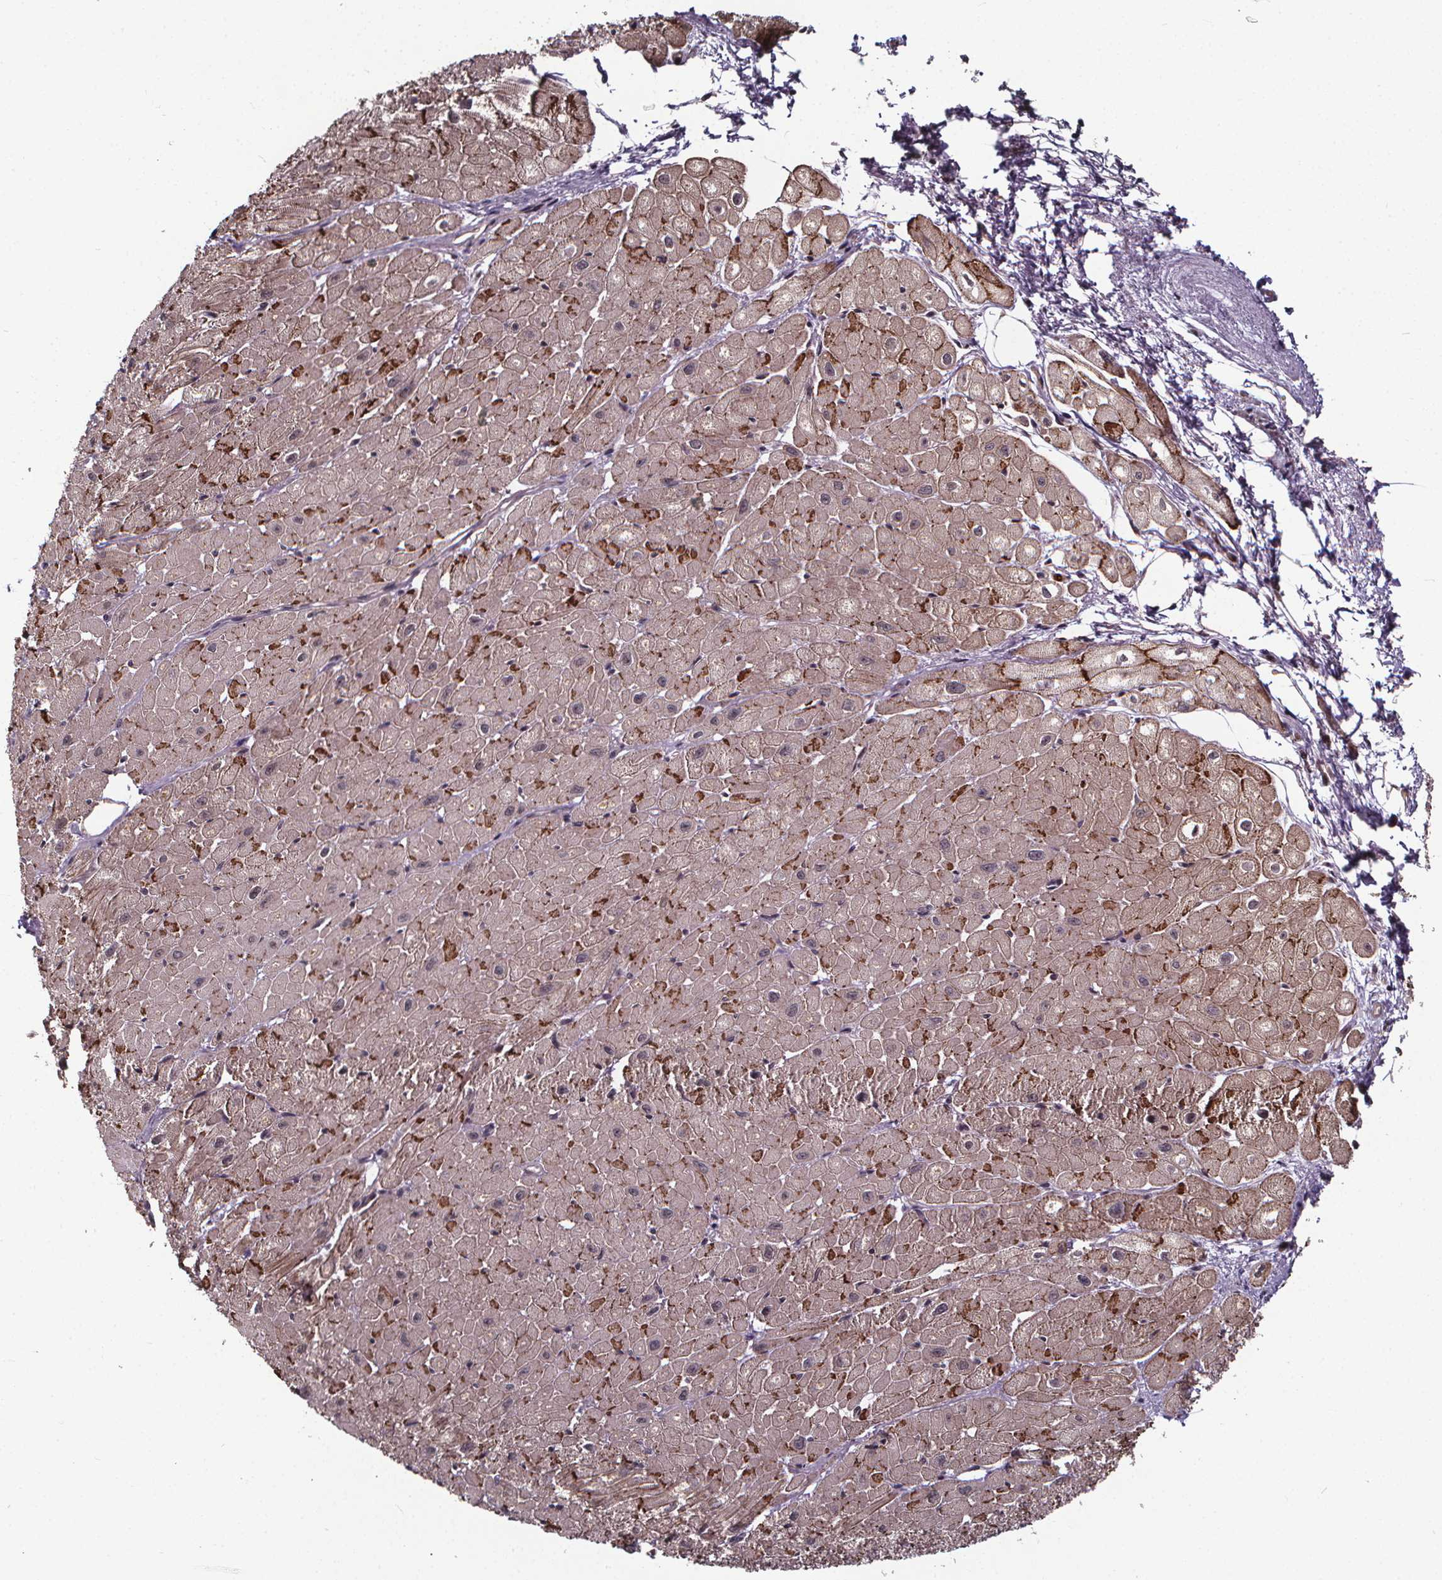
{"staining": {"intensity": "moderate", "quantity": "<25%", "location": "cytoplasmic/membranous"}, "tissue": "heart muscle", "cell_type": "Cardiomyocytes", "image_type": "normal", "snomed": [{"axis": "morphology", "description": "Normal tissue, NOS"}, {"axis": "topography", "description": "Heart"}], "caption": "Immunohistochemical staining of unremarkable human heart muscle displays low levels of moderate cytoplasmic/membranous expression in about <25% of cardiomyocytes.", "gene": "DDIT3", "patient": {"sex": "male", "age": 62}}